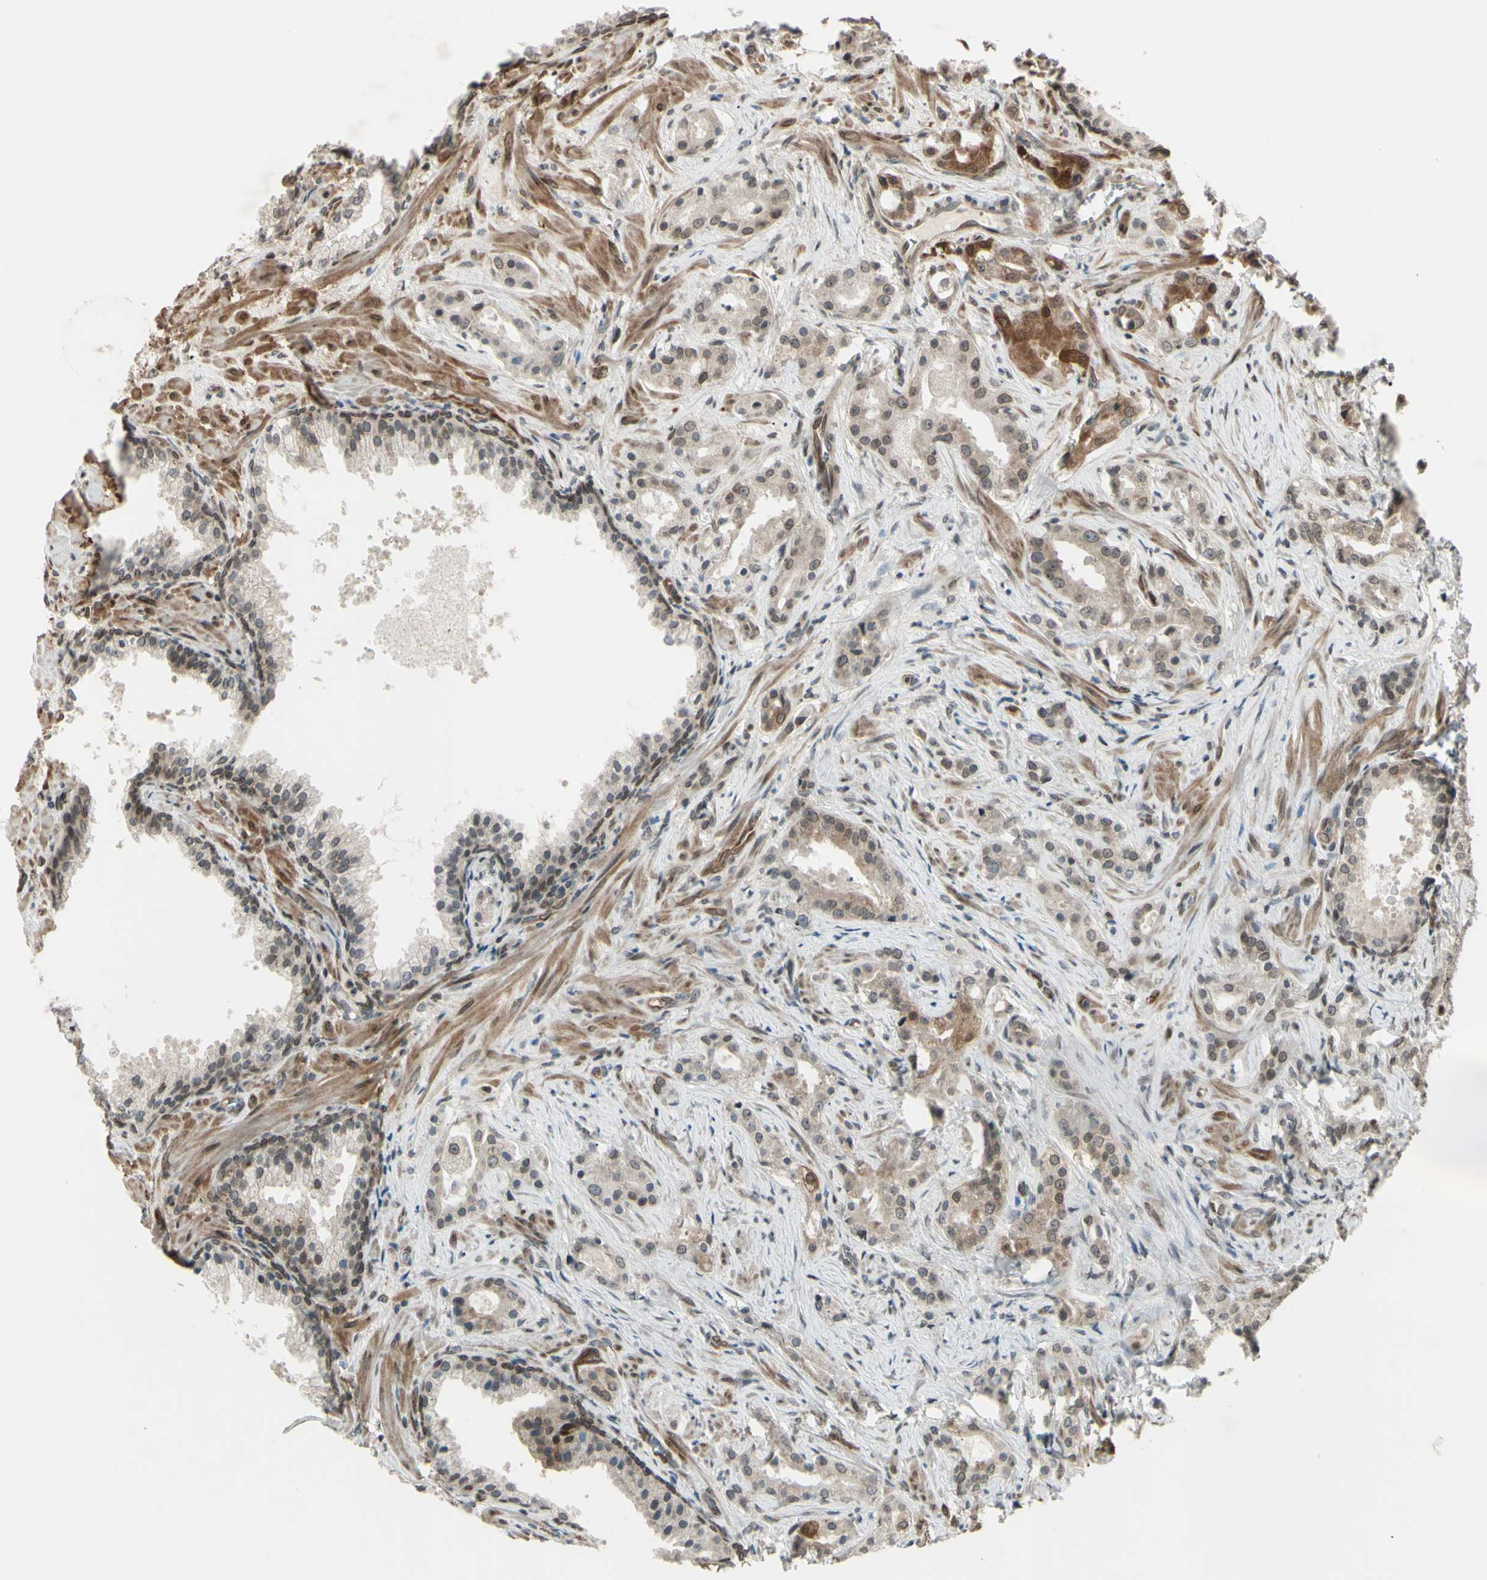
{"staining": {"intensity": "weak", "quantity": ">75%", "location": "cytoplasmic/membranous,nuclear"}, "tissue": "prostate cancer", "cell_type": "Tumor cells", "image_type": "cancer", "snomed": [{"axis": "morphology", "description": "Adenocarcinoma, Low grade"}, {"axis": "topography", "description": "Prostate"}], "caption": "Immunohistochemistry (IHC) image of low-grade adenocarcinoma (prostate) stained for a protein (brown), which displays low levels of weak cytoplasmic/membranous and nuclear expression in about >75% of tumor cells.", "gene": "MLF2", "patient": {"sex": "male", "age": 59}}